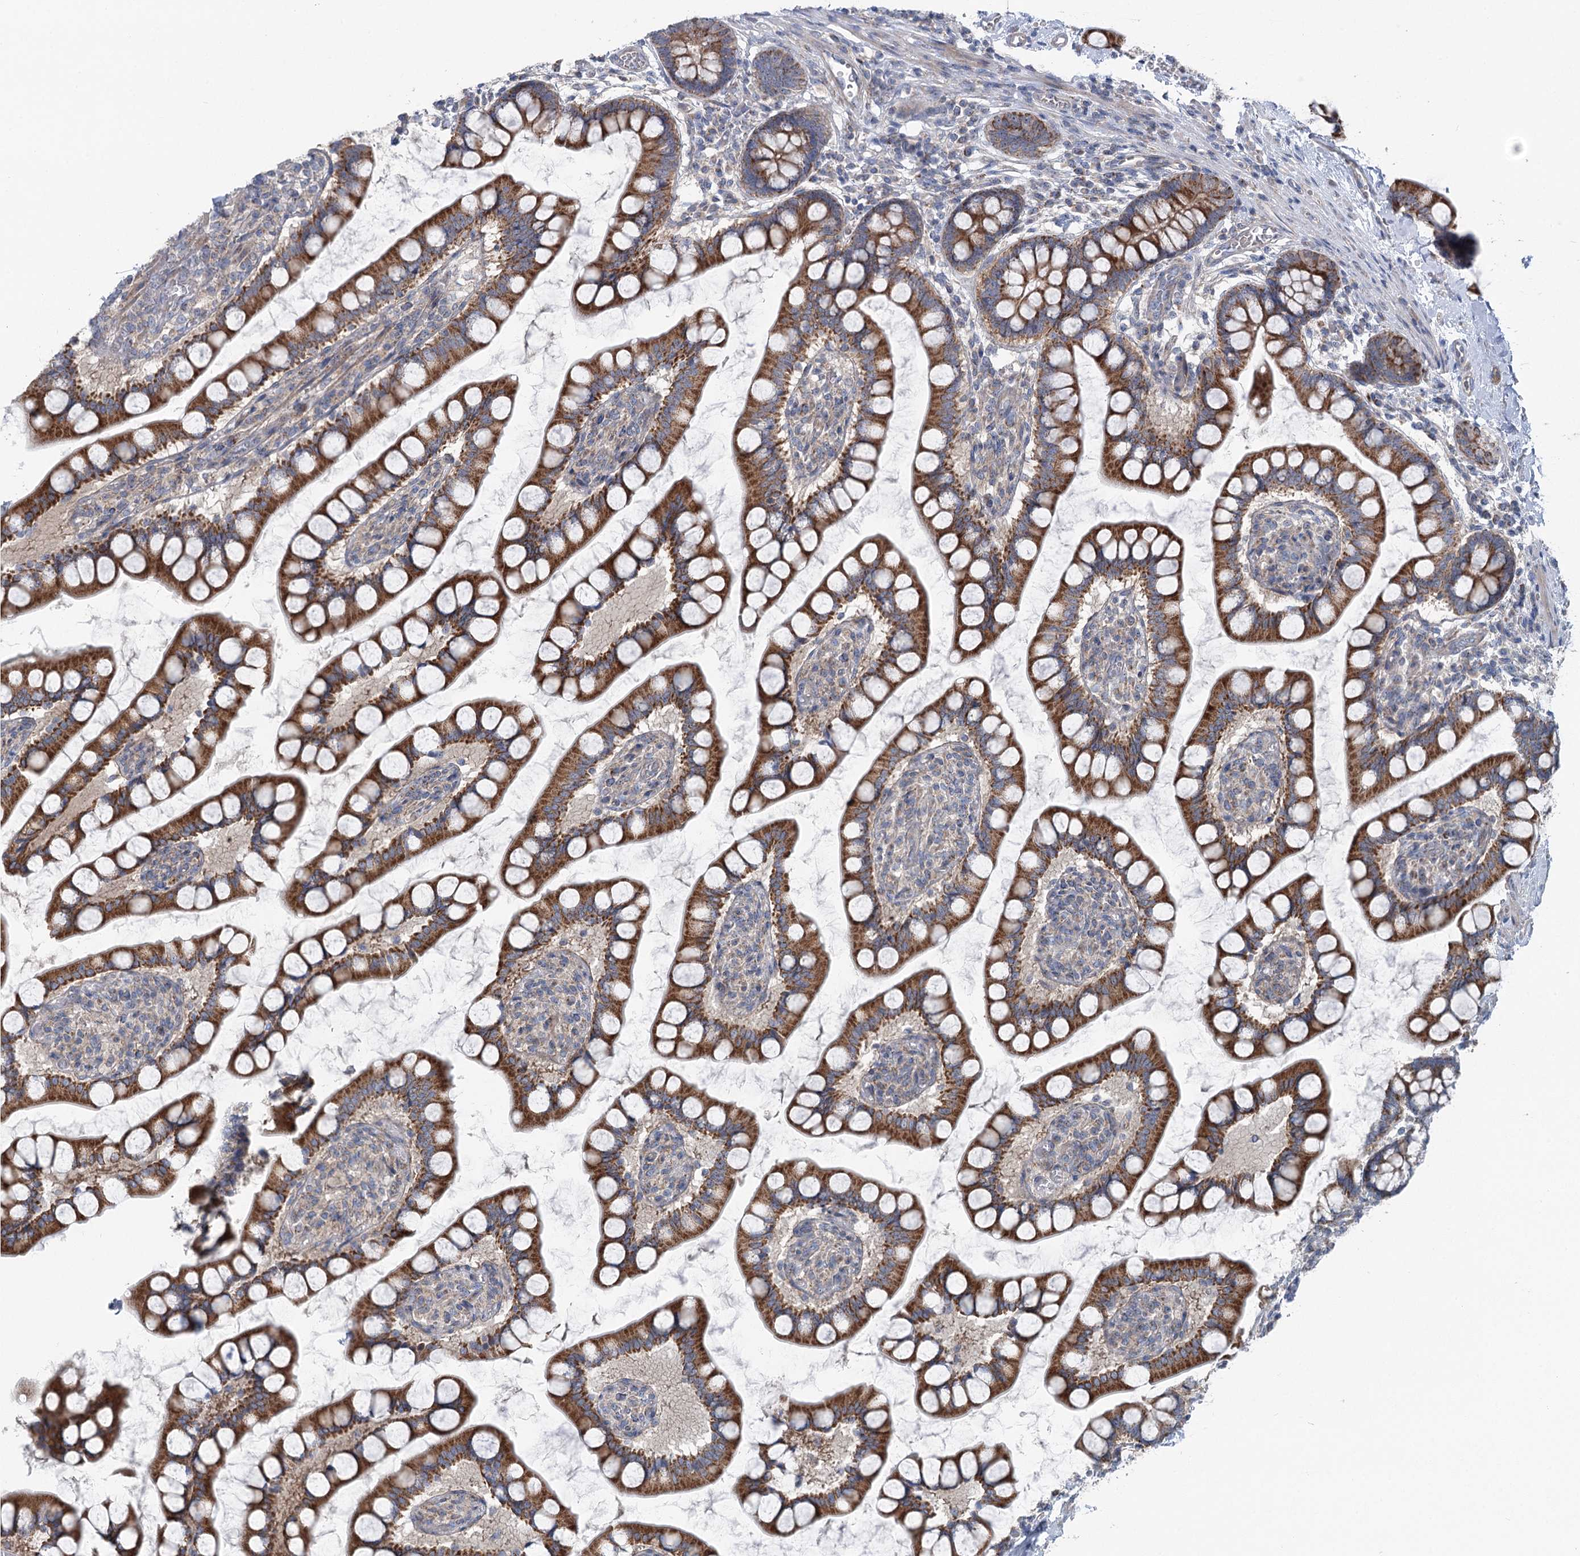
{"staining": {"intensity": "strong", "quantity": ">75%", "location": "cytoplasmic/membranous"}, "tissue": "small intestine", "cell_type": "Glandular cells", "image_type": "normal", "snomed": [{"axis": "morphology", "description": "Normal tissue, NOS"}, {"axis": "topography", "description": "Small intestine"}], "caption": "Strong cytoplasmic/membranous protein expression is appreciated in about >75% of glandular cells in small intestine. (Brightfield microscopy of DAB IHC at high magnification).", "gene": "MARK2", "patient": {"sex": "male", "age": 52}}